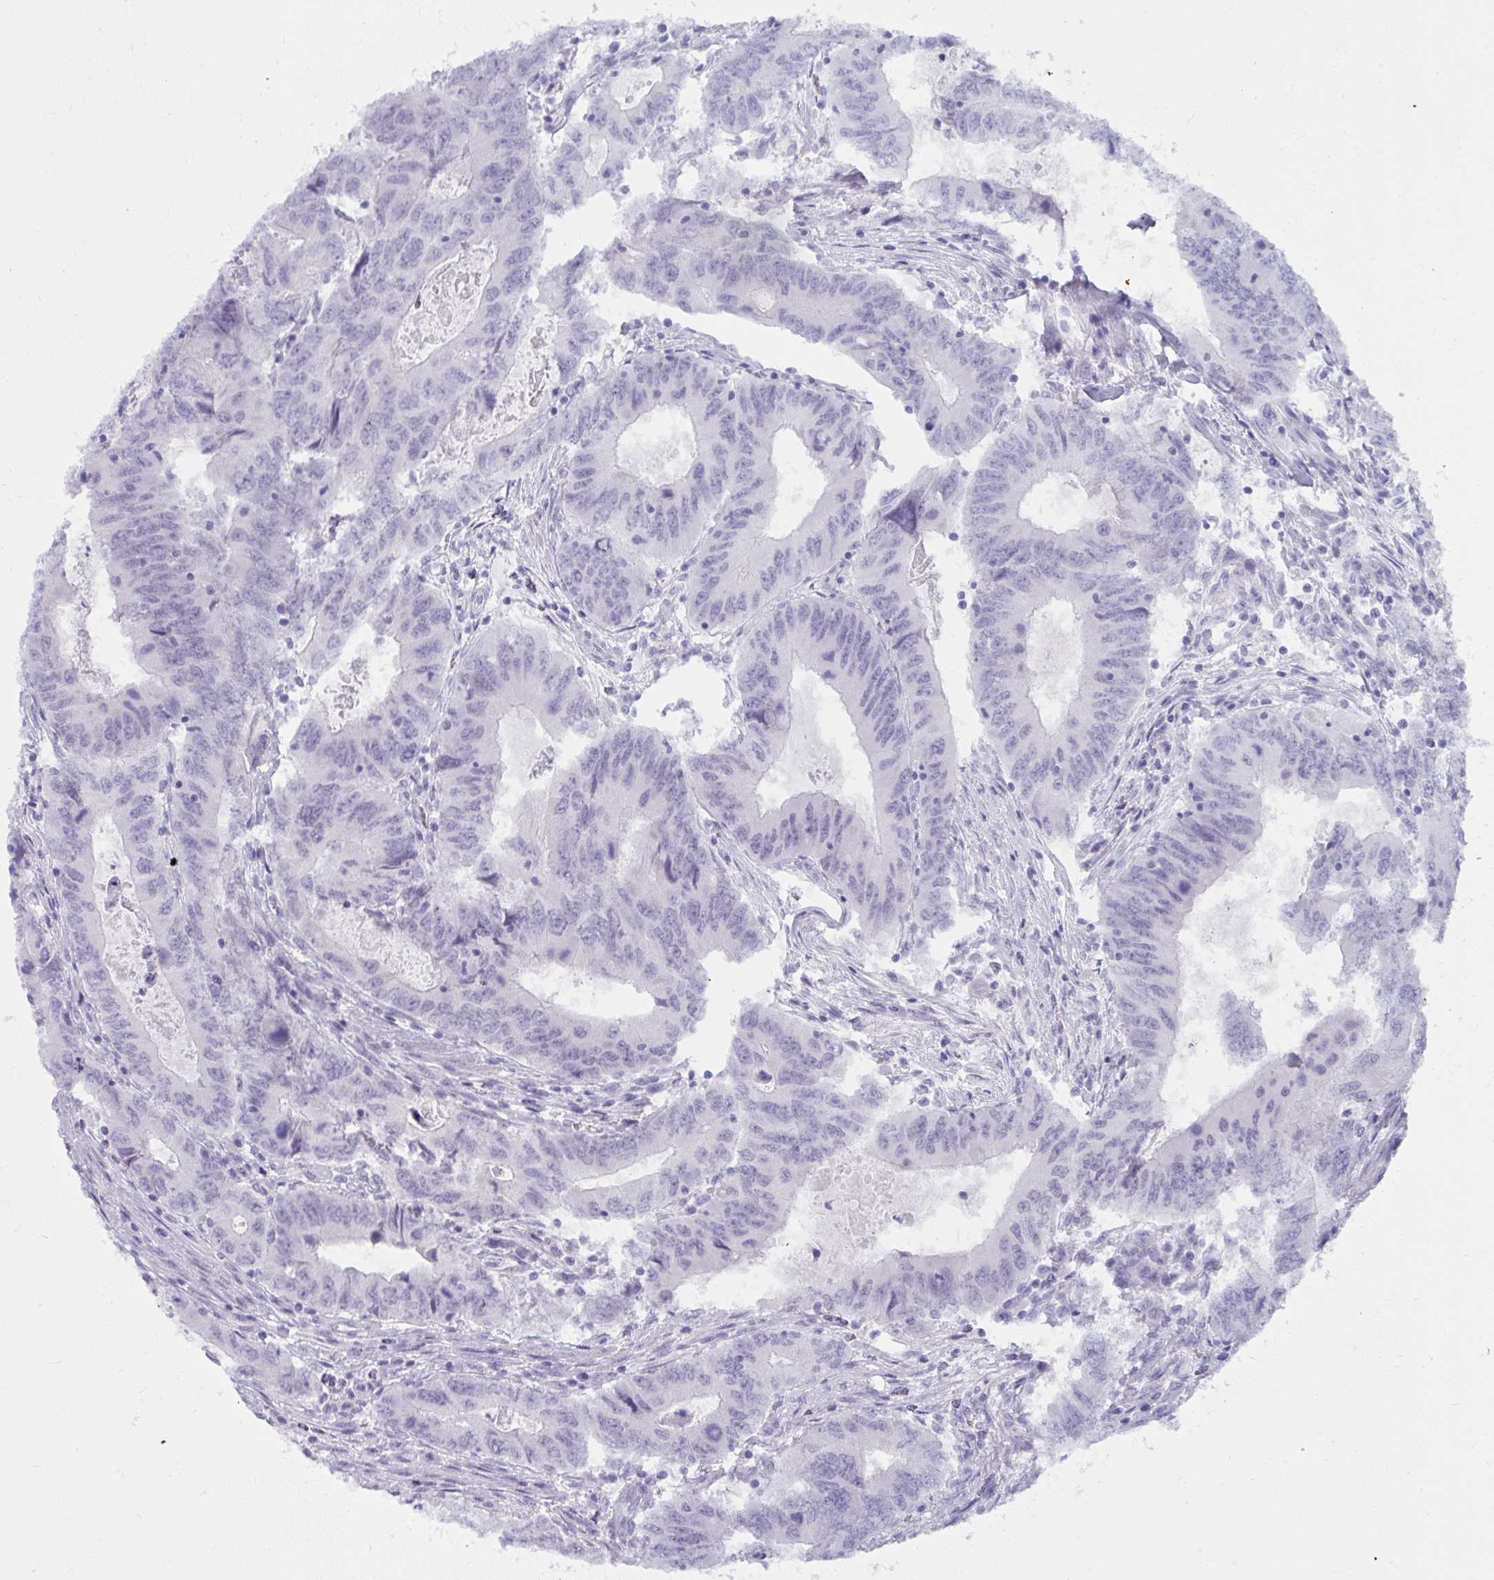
{"staining": {"intensity": "negative", "quantity": "none", "location": "none"}, "tissue": "colorectal cancer", "cell_type": "Tumor cells", "image_type": "cancer", "snomed": [{"axis": "morphology", "description": "Adenocarcinoma, NOS"}, {"axis": "topography", "description": "Colon"}], "caption": "This is a histopathology image of immunohistochemistry staining of adenocarcinoma (colorectal), which shows no positivity in tumor cells. (Immunohistochemistry (ihc), brightfield microscopy, high magnification).", "gene": "UGT3A2", "patient": {"sex": "male", "age": 53}}